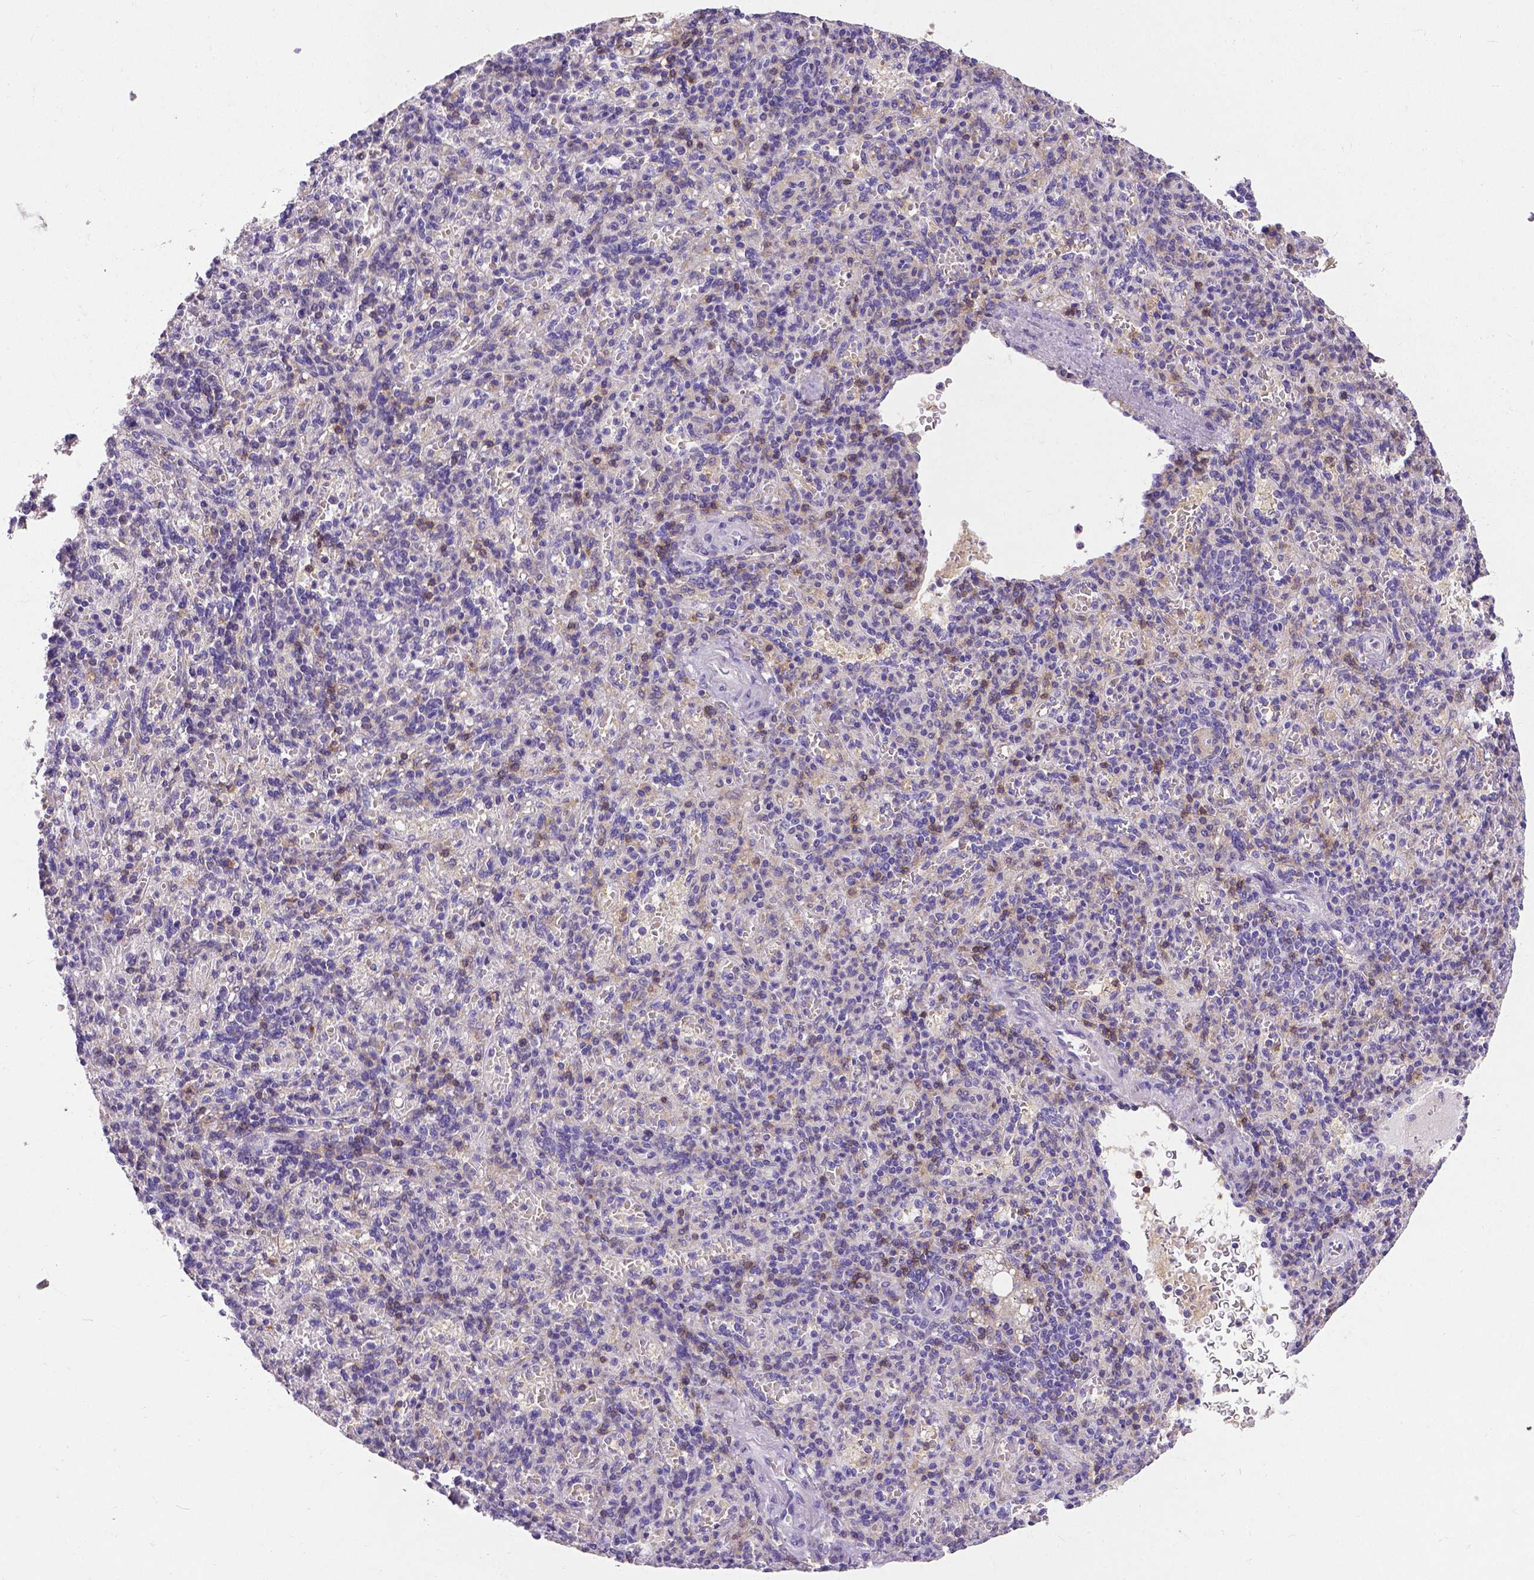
{"staining": {"intensity": "moderate", "quantity": "<25%", "location": "cytoplasmic/membranous"}, "tissue": "spleen", "cell_type": "Cells in red pulp", "image_type": "normal", "snomed": [{"axis": "morphology", "description": "Normal tissue, NOS"}, {"axis": "topography", "description": "Spleen"}], "caption": "Immunohistochemistry (IHC) micrograph of normal spleen: spleen stained using immunohistochemistry exhibits low levels of moderate protein expression localized specifically in the cytoplasmic/membranous of cells in red pulp, appearing as a cytoplasmic/membranous brown color.", "gene": "CD4", "patient": {"sex": "female", "age": 74}}